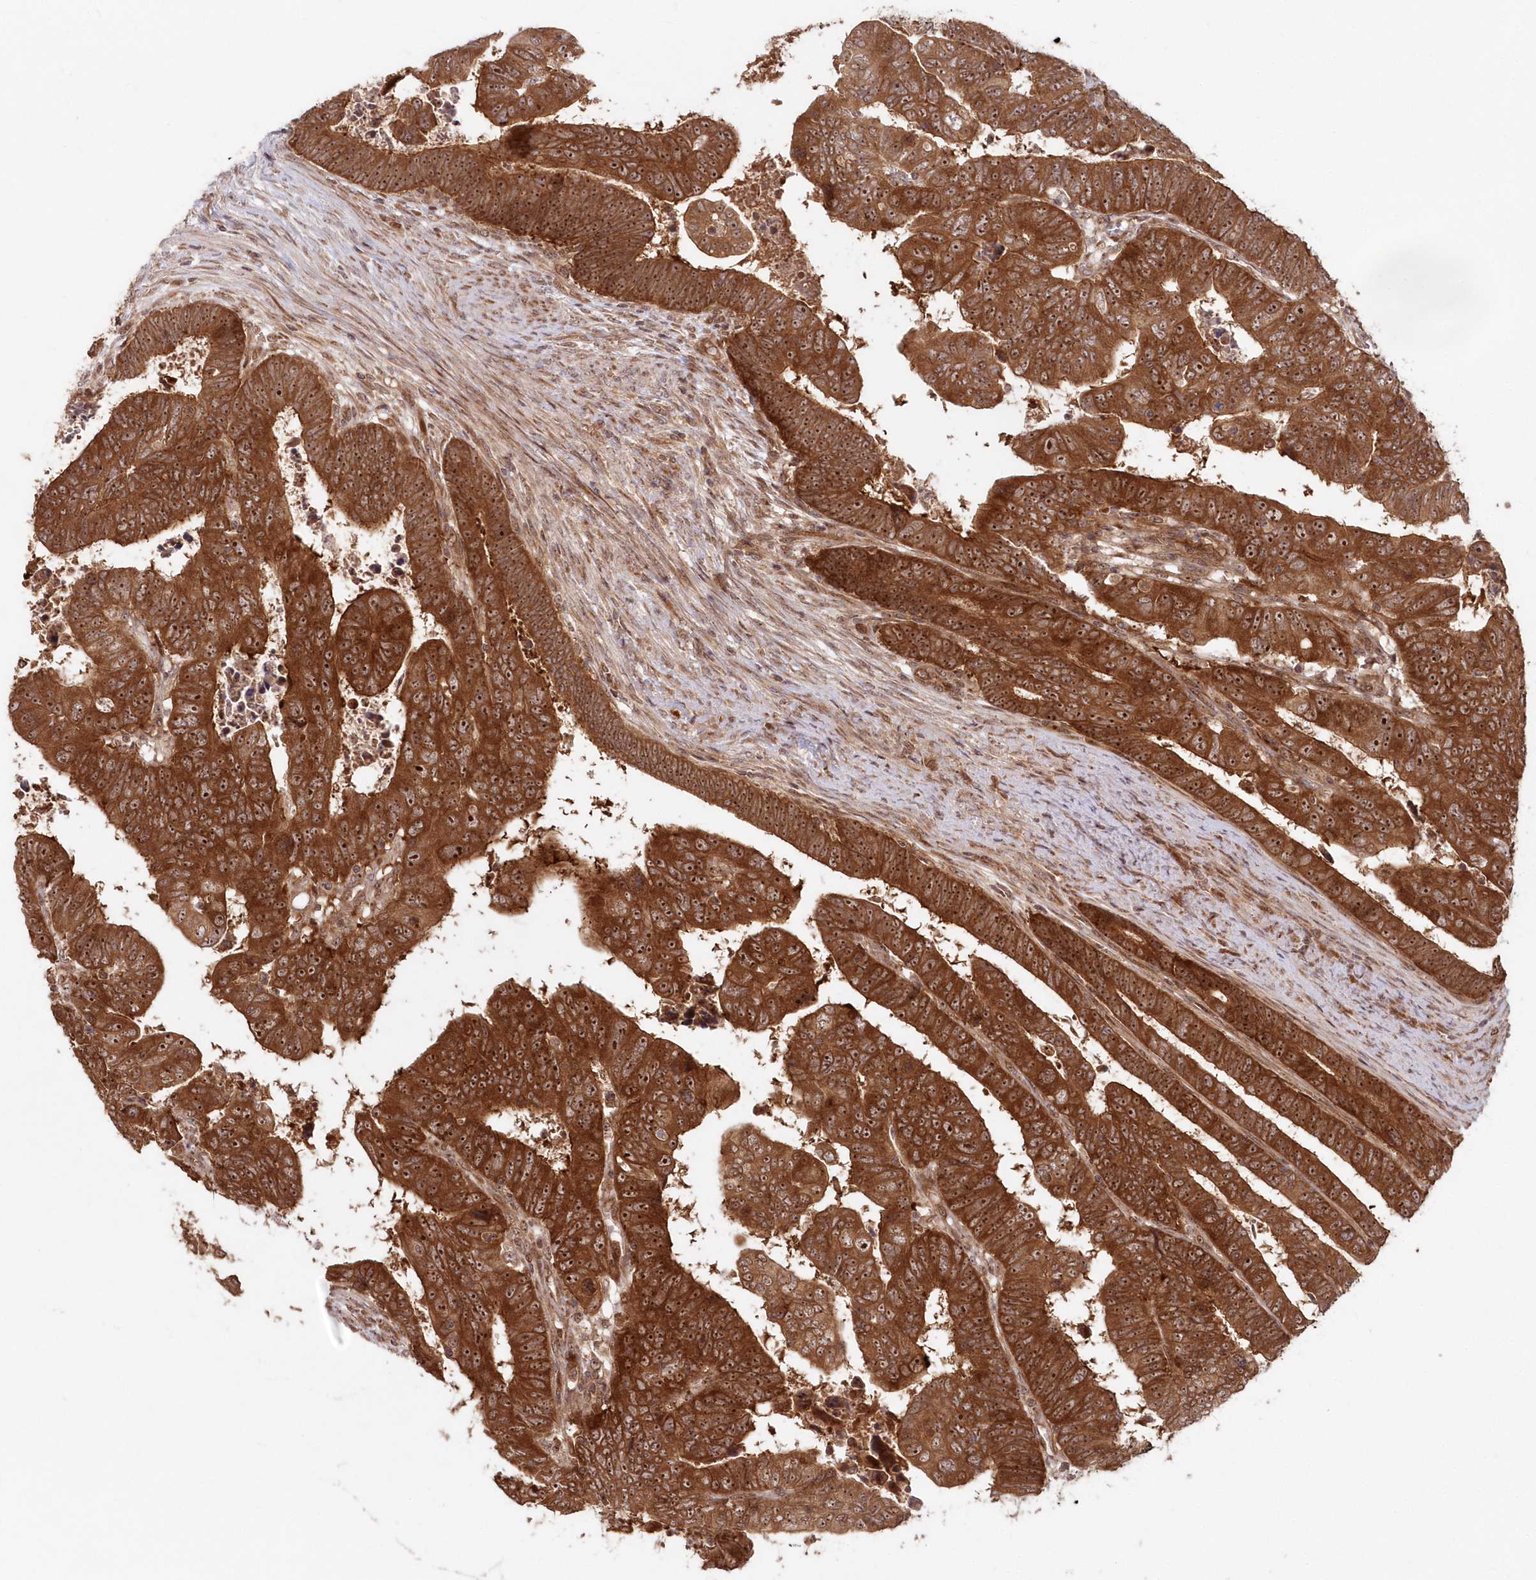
{"staining": {"intensity": "strong", "quantity": ">75%", "location": "cytoplasmic/membranous,nuclear"}, "tissue": "colorectal cancer", "cell_type": "Tumor cells", "image_type": "cancer", "snomed": [{"axis": "morphology", "description": "Normal tissue, NOS"}, {"axis": "morphology", "description": "Adenocarcinoma, NOS"}, {"axis": "topography", "description": "Rectum"}], "caption": "Colorectal cancer (adenocarcinoma) stained with a protein marker displays strong staining in tumor cells.", "gene": "SERINC1", "patient": {"sex": "female", "age": 65}}